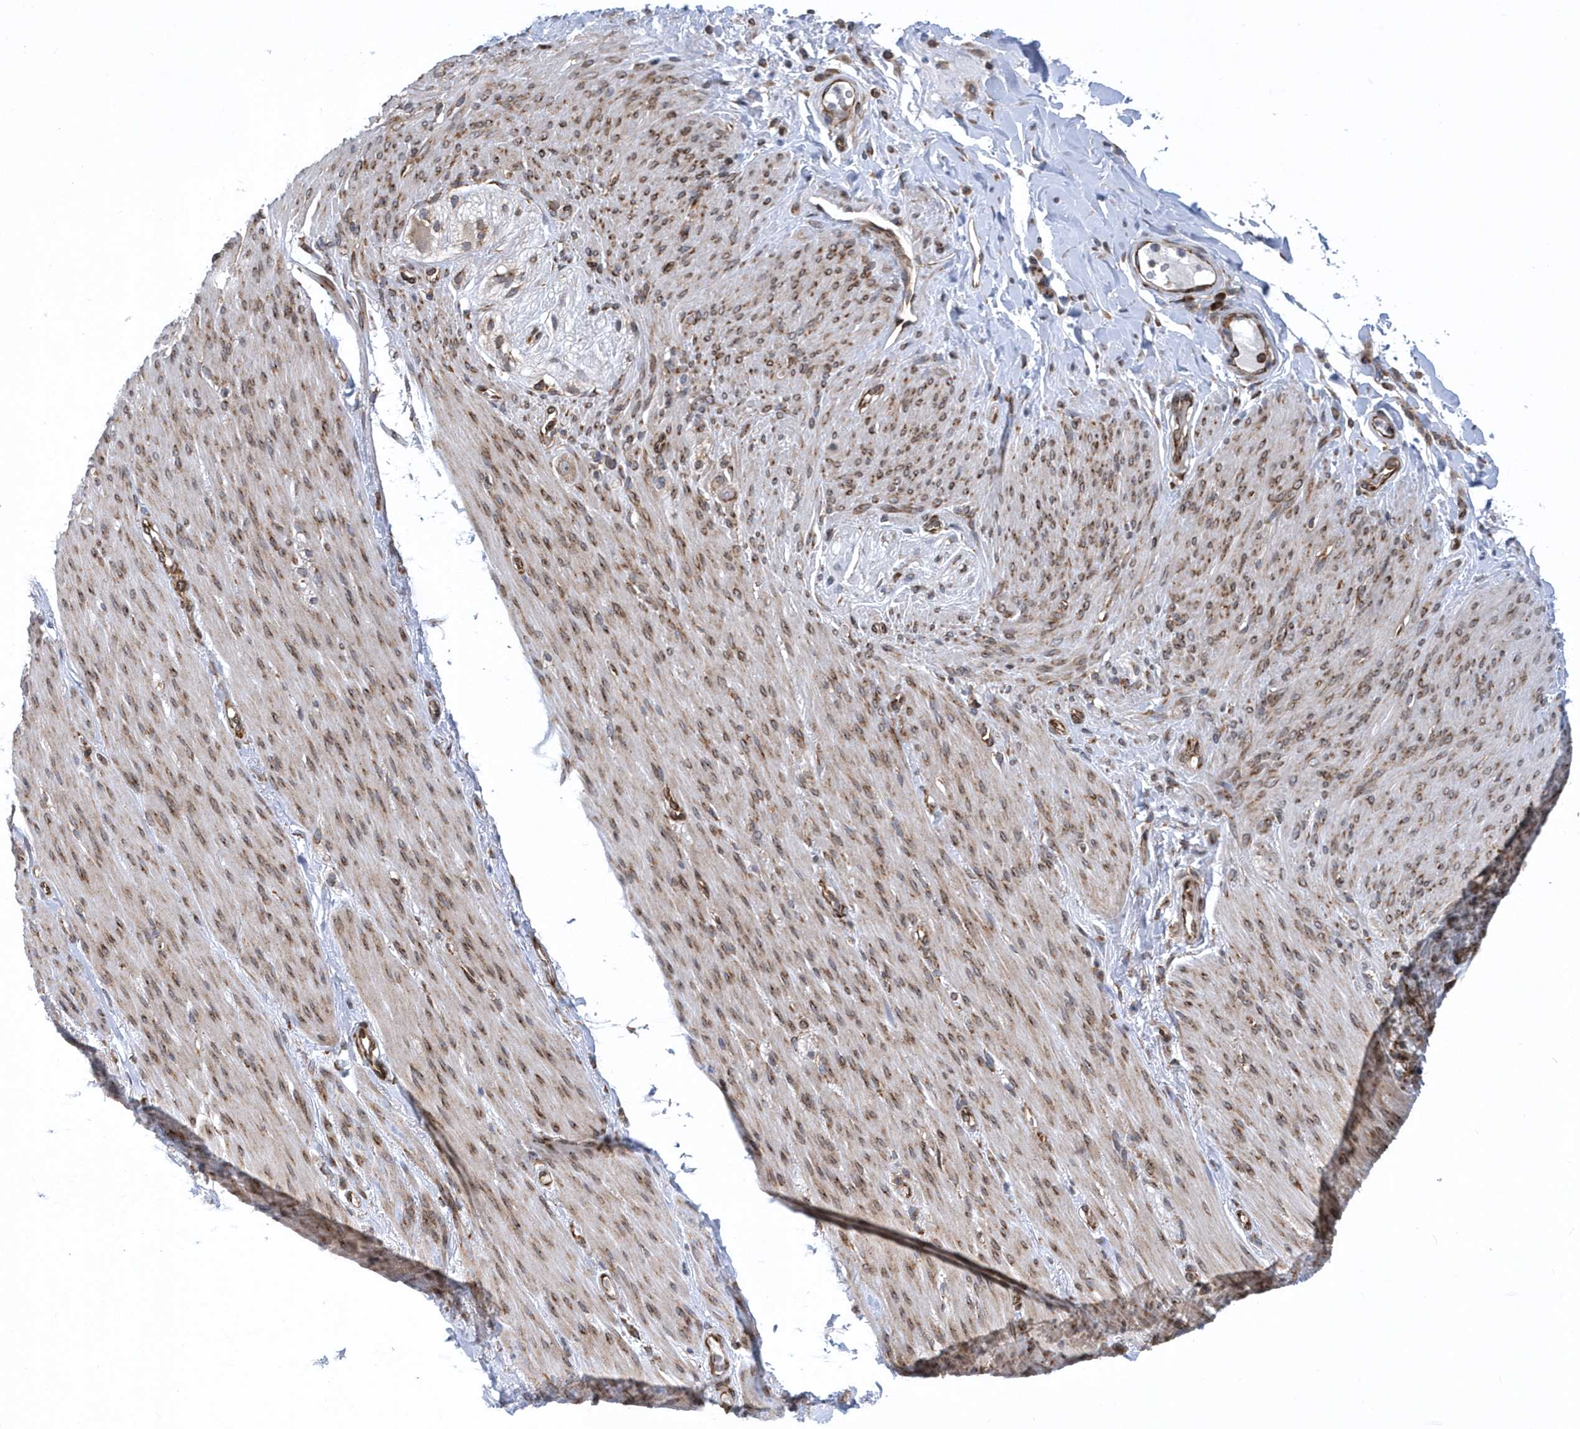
{"staining": {"intensity": "negative", "quantity": "none", "location": "none"}, "tissue": "adipose tissue", "cell_type": "Adipocytes", "image_type": "normal", "snomed": [{"axis": "morphology", "description": "Normal tissue, NOS"}, {"axis": "topography", "description": "Colon"}, {"axis": "topography", "description": "Peripheral nerve tissue"}], "caption": "High power microscopy photomicrograph of an IHC histopathology image of benign adipose tissue, revealing no significant expression in adipocytes.", "gene": "PHF1", "patient": {"sex": "female", "age": 61}}